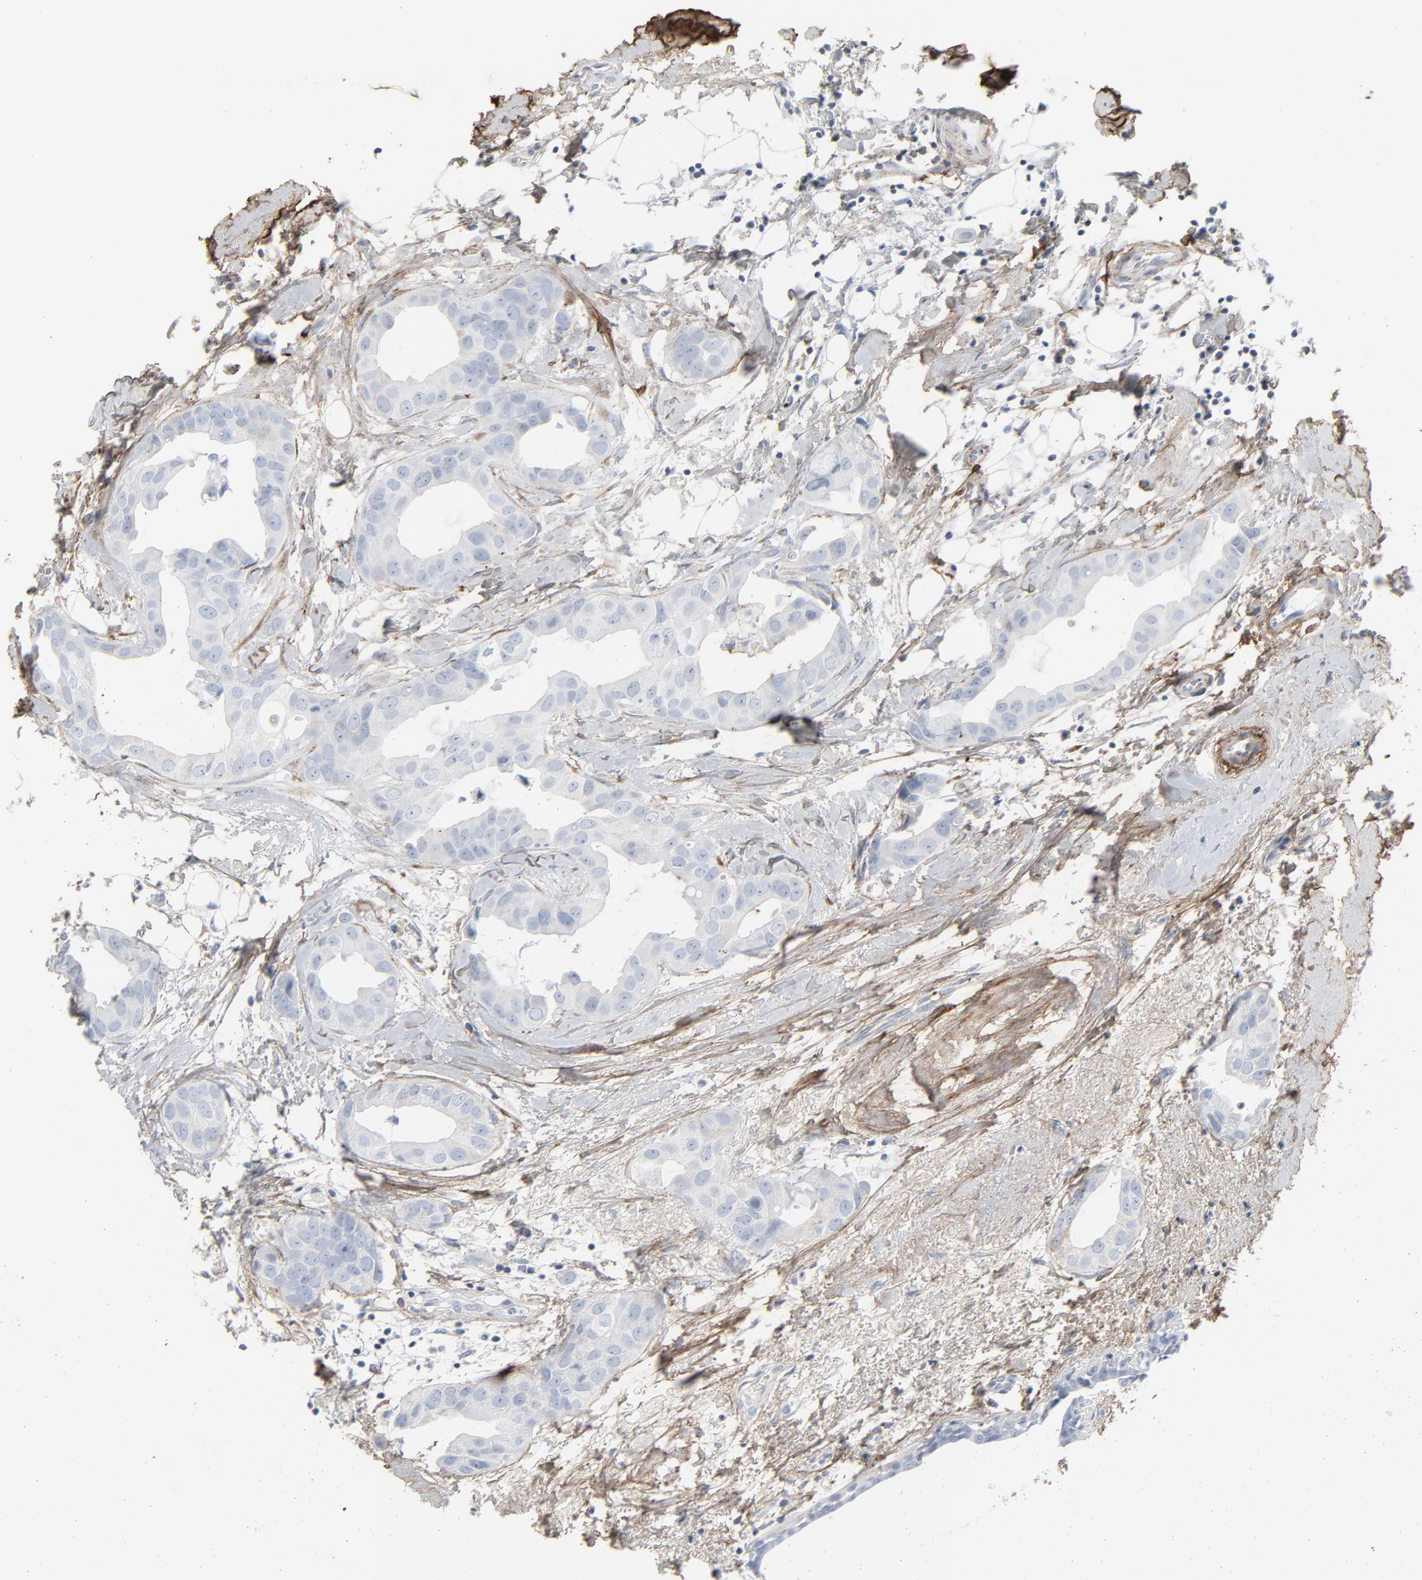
{"staining": {"intensity": "negative", "quantity": "none", "location": "none"}, "tissue": "breast cancer", "cell_type": "Tumor cells", "image_type": "cancer", "snomed": [{"axis": "morphology", "description": "Duct carcinoma"}, {"axis": "topography", "description": "Breast"}], "caption": "Tumor cells are negative for brown protein staining in breast cancer (infiltrating ductal carcinoma).", "gene": "BGN", "patient": {"sex": "female", "age": 40}}